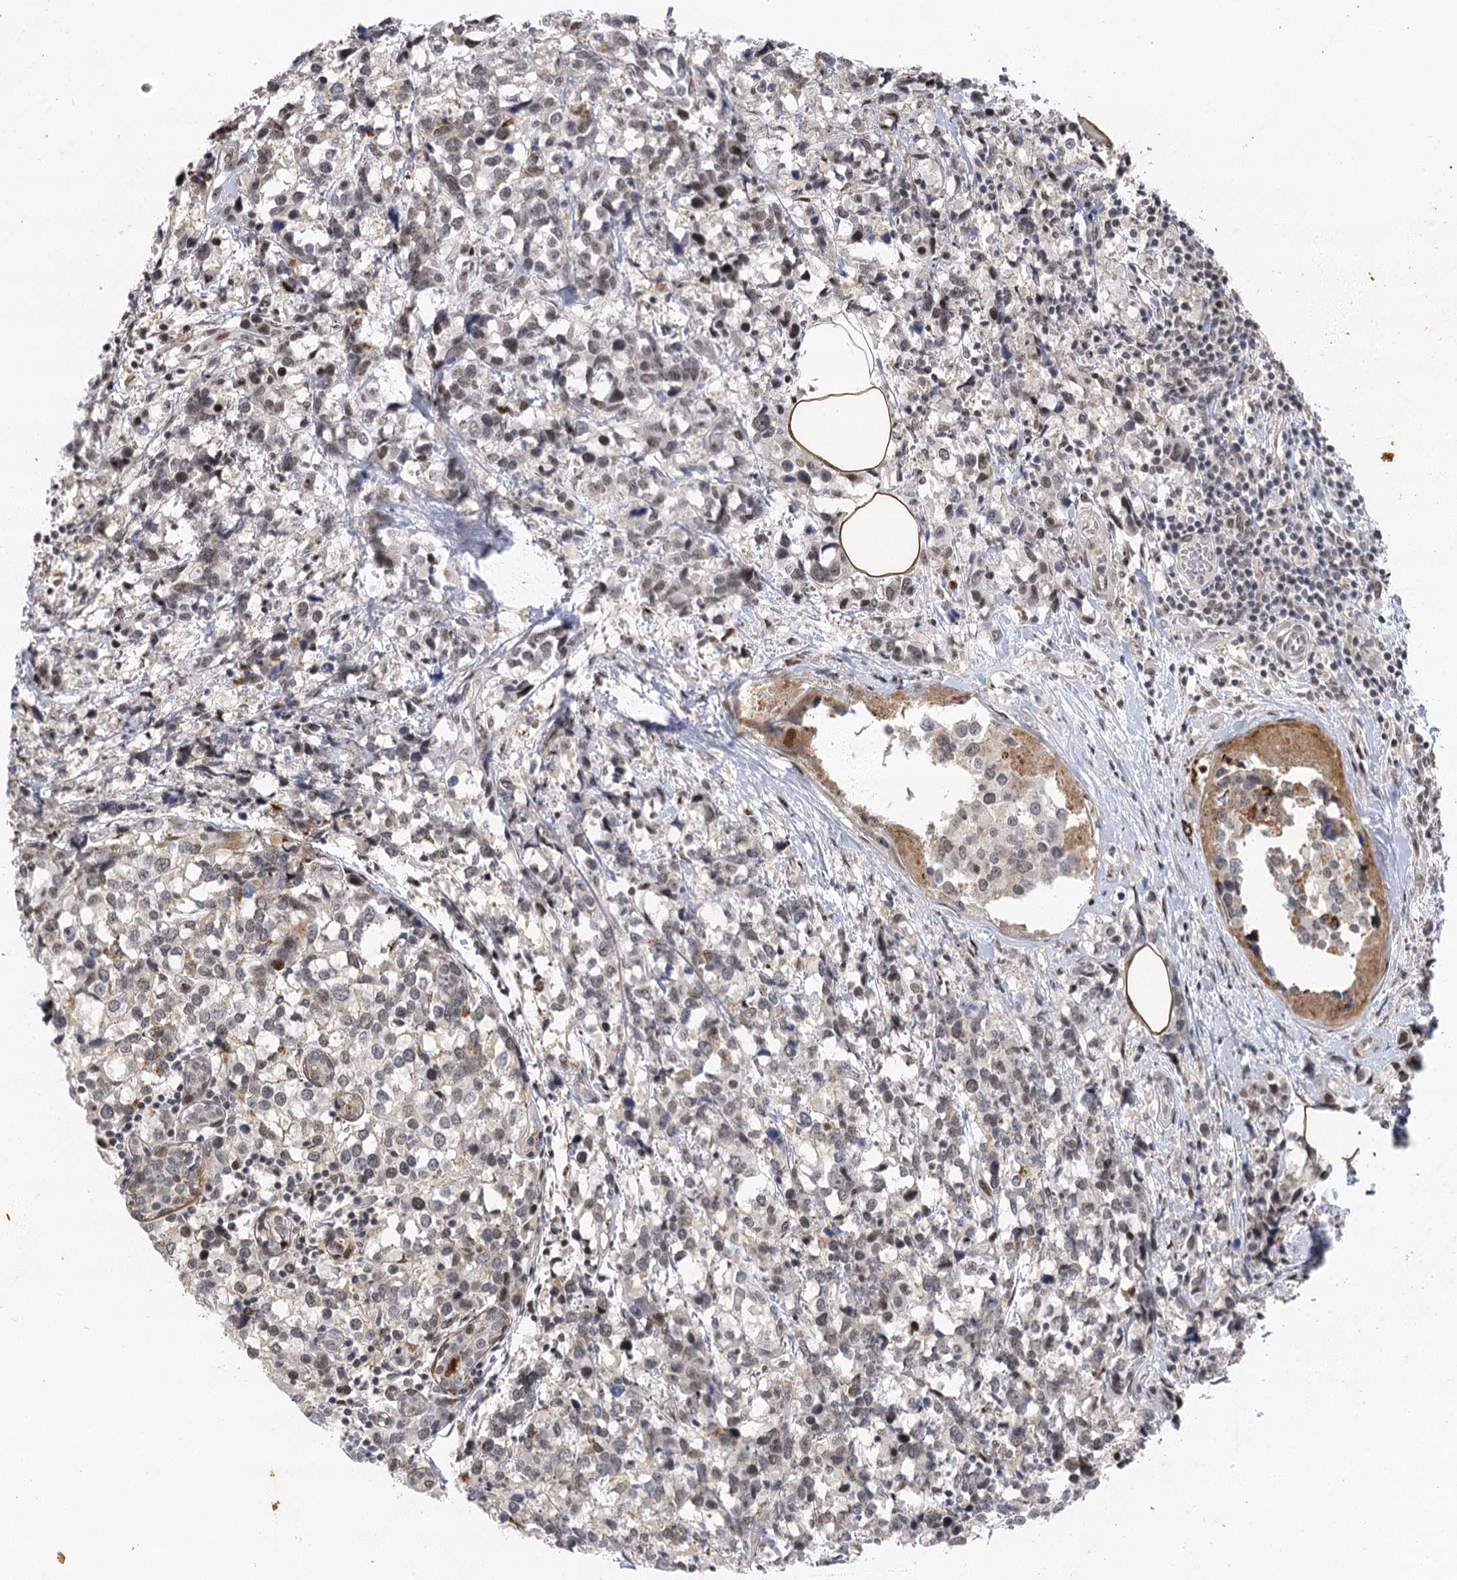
{"staining": {"intensity": "negative", "quantity": "none", "location": "none"}, "tissue": "breast cancer", "cell_type": "Tumor cells", "image_type": "cancer", "snomed": [{"axis": "morphology", "description": "Lobular carcinoma"}, {"axis": "topography", "description": "Breast"}], "caption": "IHC image of lobular carcinoma (breast) stained for a protein (brown), which exhibits no positivity in tumor cells. (DAB (3,3'-diaminobenzidine) immunohistochemistry (IHC) visualized using brightfield microscopy, high magnification).", "gene": "IL11RA", "patient": {"sex": "female", "age": 59}}